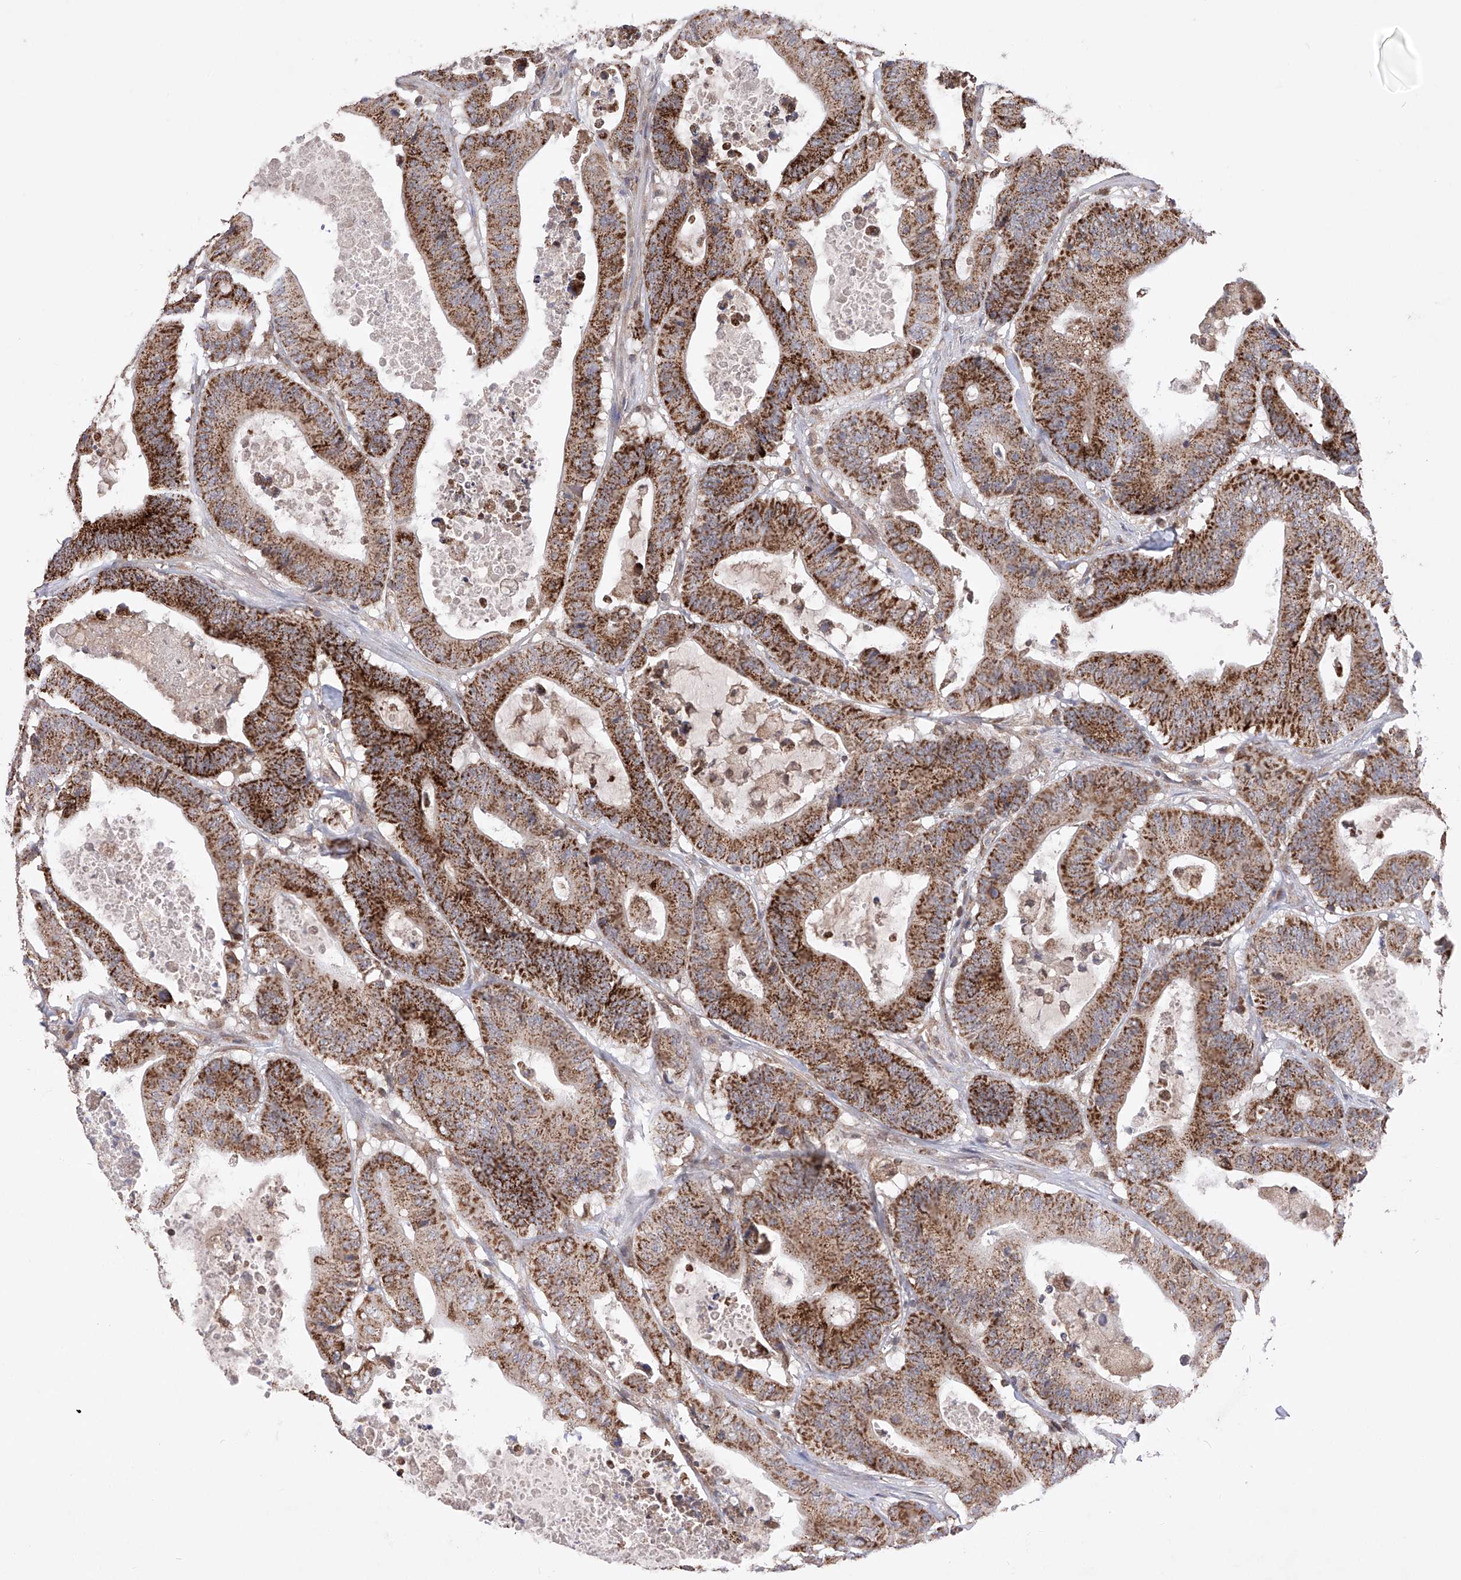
{"staining": {"intensity": "strong", "quantity": ">75%", "location": "cytoplasmic/membranous"}, "tissue": "colorectal cancer", "cell_type": "Tumor cells", "image_type": "cancer", "snomed": [{"axis": "morphology", "description": "Adenocarcinoma, NOS"}, {"axis": "topography", "description": "Colon"}], "caption": "Protein staining displays strong cytoplasmic/membranous staining in about >75% of tumor cells in colorectal cancer (adenocarcinoma). (IHC, brightfield microscopy, high magnification).", "gene": "SDHAF4", "patient": {"sex": "female", "age": 84}}